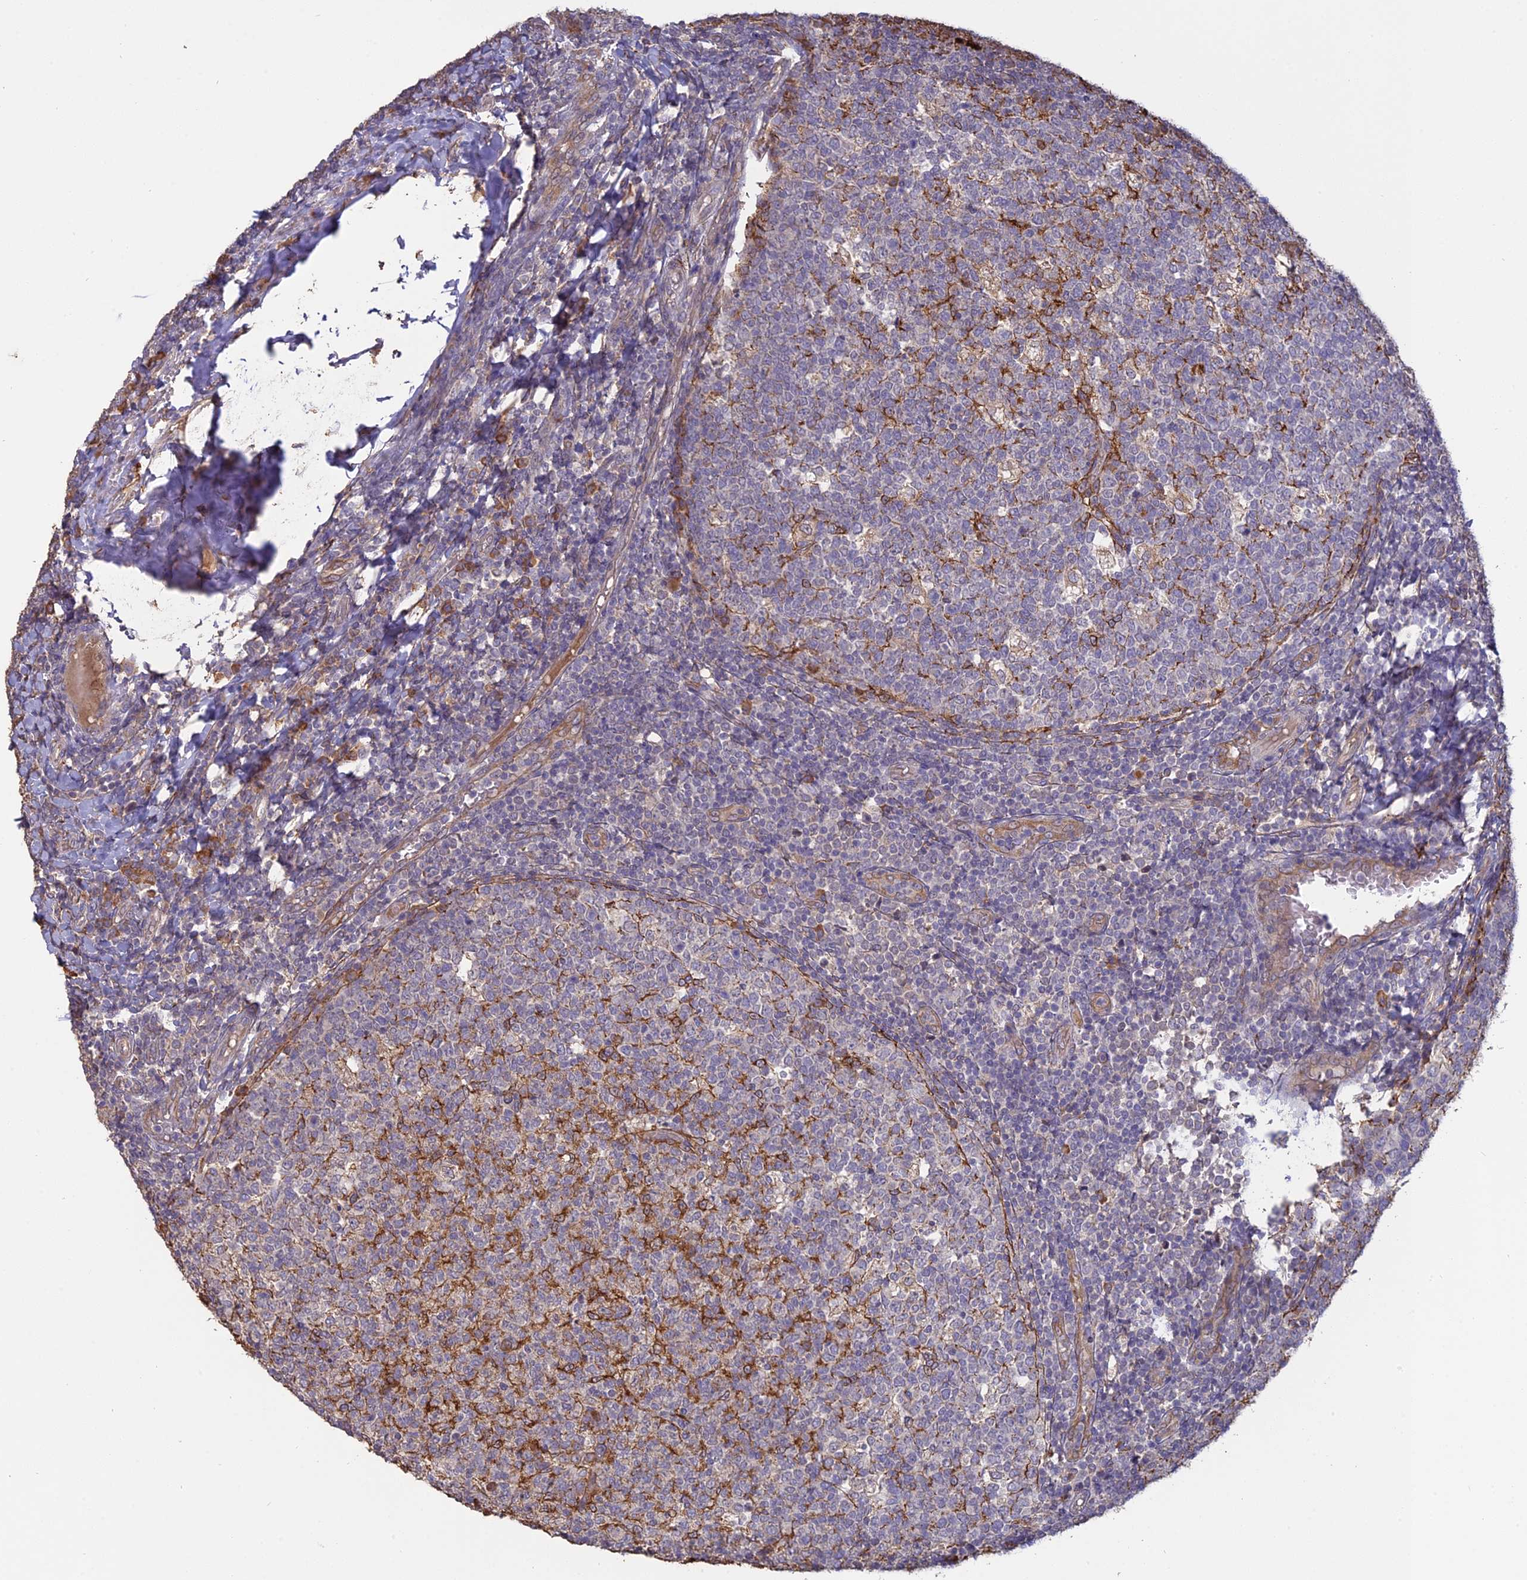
{"staining": {"intensity": "moderate", "quantity": "<25%", "location": "cytoplasmic/membranous"}, "tissue": "tonsil", "cell_type": "Germinal center cells", "image_type": "normal", "snomed": [{"axis": "morphology", "description": "Normal tissue, NOS"}, {"axis": "topography", "description": "Tonsil"}], "caption": "IHC (DAB) staining of benign tonsil shows moderate cytoplasmic/membranous protein staining in approximately <25% of germinal center cells.", "gene": "PPIC", "patient": {"sex": "female", "age": 19}}